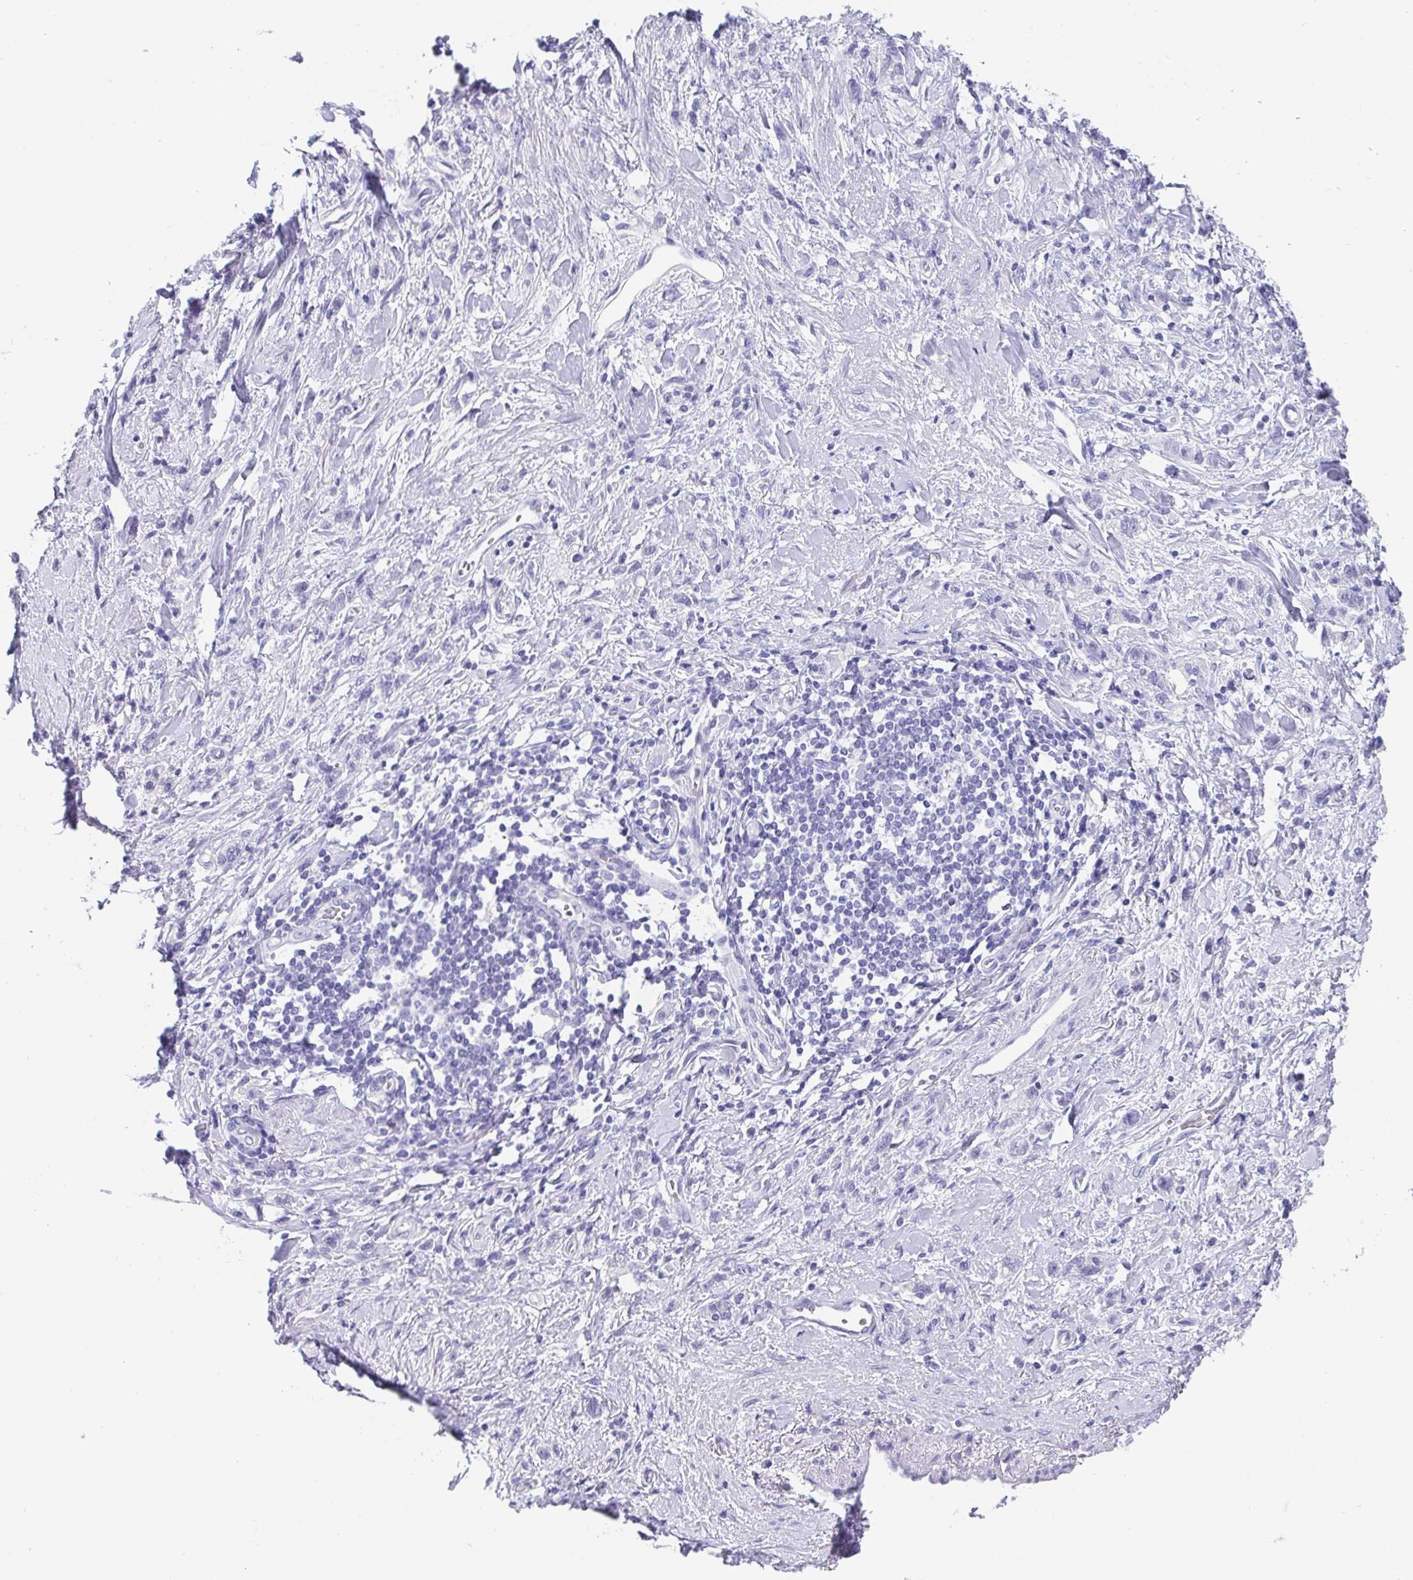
{"staining": {"intensity": "negative", "quantity": "none", "location": "none"}, "tissue": "stomach cancer", "cell_type": "Tumor cells", "image_type": "cancer", "snomed": [{"axis": "morphology", "description": "Adenocarcinoma, NOS"}, {"axis": "topography", "description": "Stomach"}], "caption": "Stomach cancer (adenocarcinoma) was stained to show a protein in brown. There is no significant positivity in tumor cells. (DAB (3,3'-diaminobenzidine) immunohistochemistry (IHC) visualized using brightfield microscopy, high magnification).", "gene": "SCGN", "patient": {"sex": "male", "age": 77}}